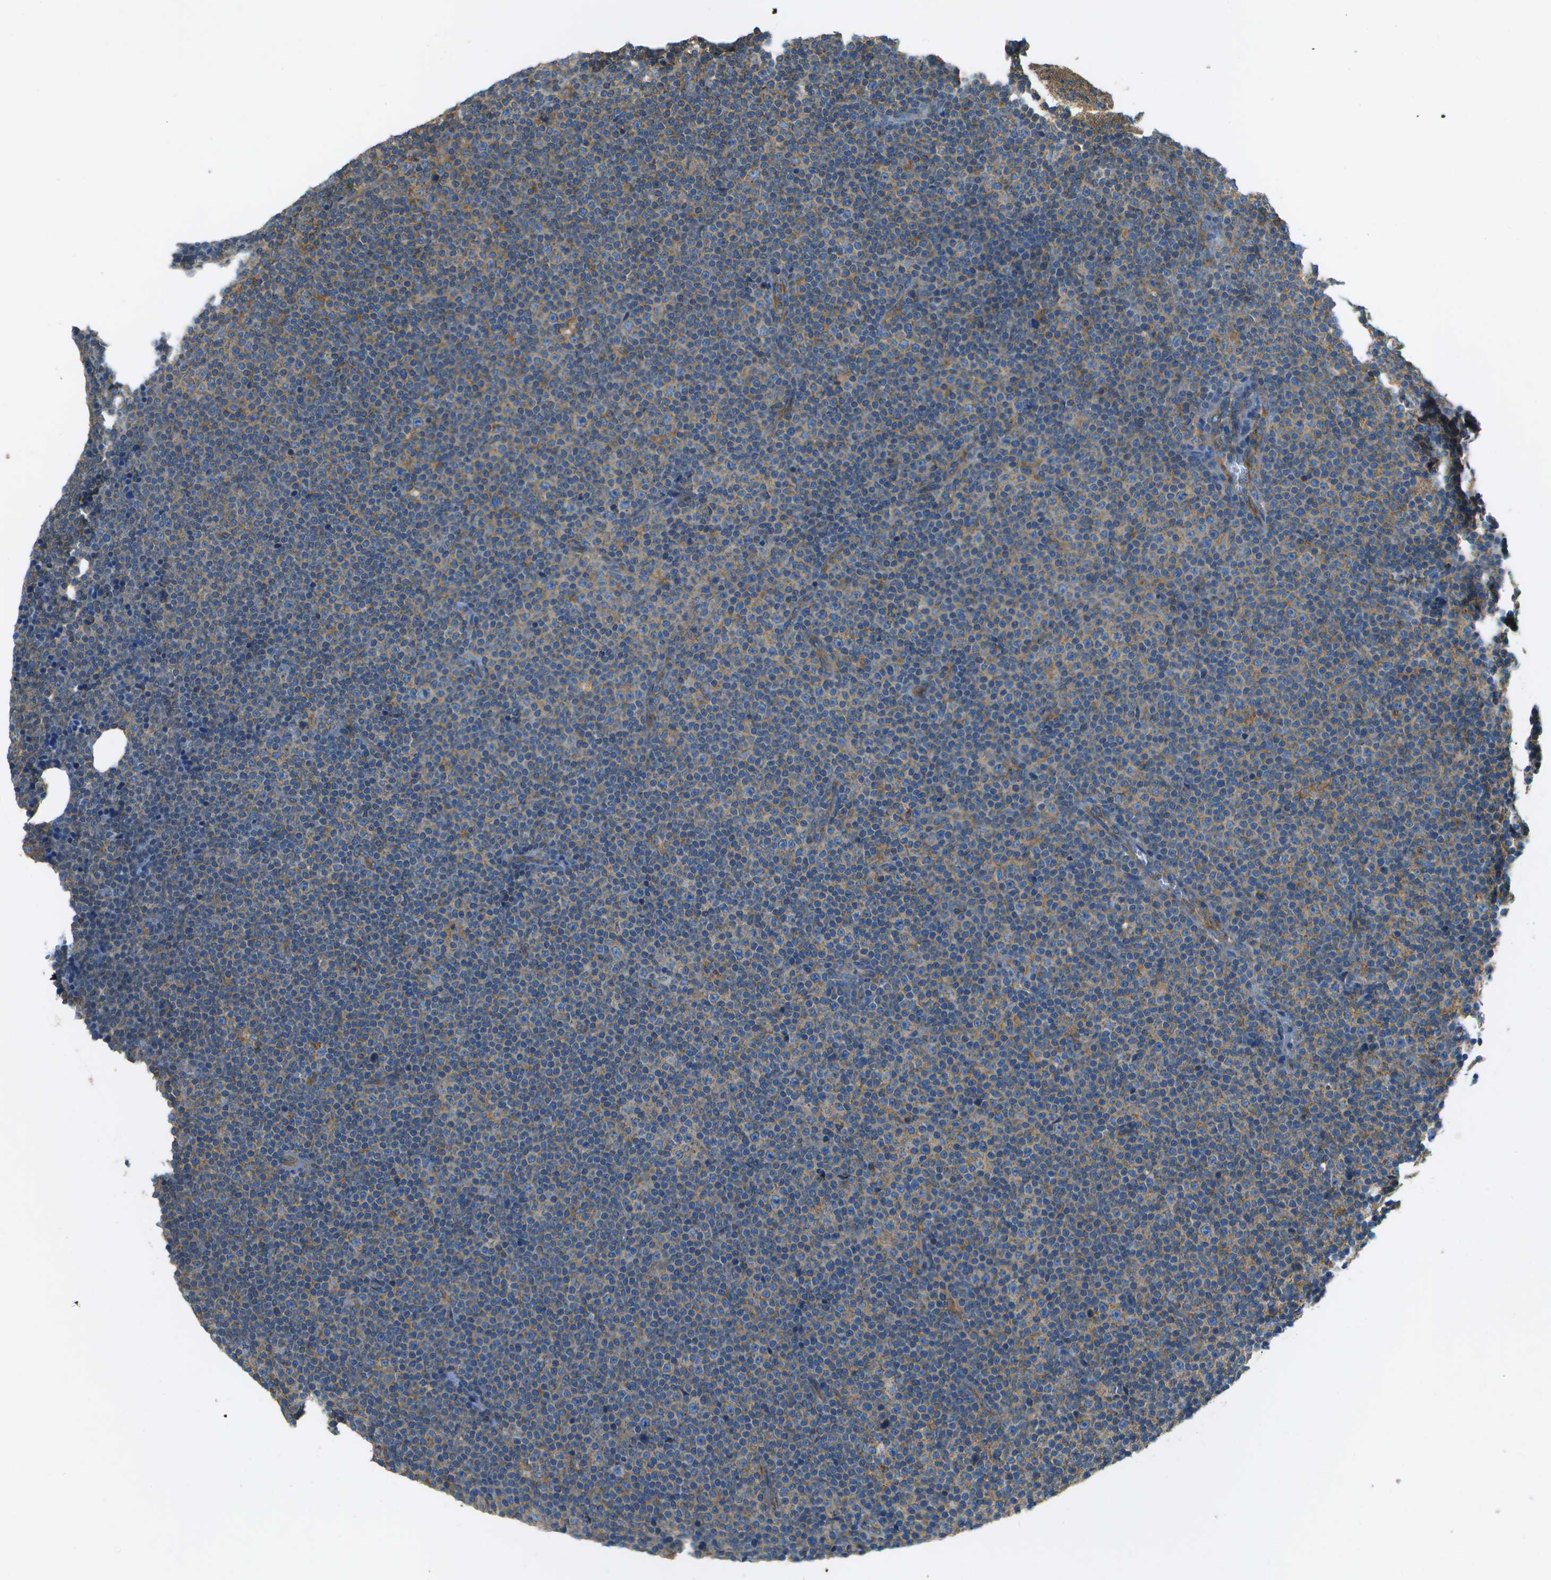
{"staining": {"intensity": "moderate", "quantity": "<25%", "location": "cytoplasmic/membranous"}, "tissue": "lymphoma", "cell_type": "Tumor cells", "image_type": "cancer", "snomed": [{"axis": "morphology", "description": "Malignant lymphoma, non-Hodgkin's type, Low grade"}, {"axis": "topography", "description": "Lymph node"}], "caption": "Lymphoma tissue exhibits moderate cytoplasmic/membranous positivity in about <25% of tumor cells", "gene": "CLTC", "patient": {"sex": "female", "age": 67}}